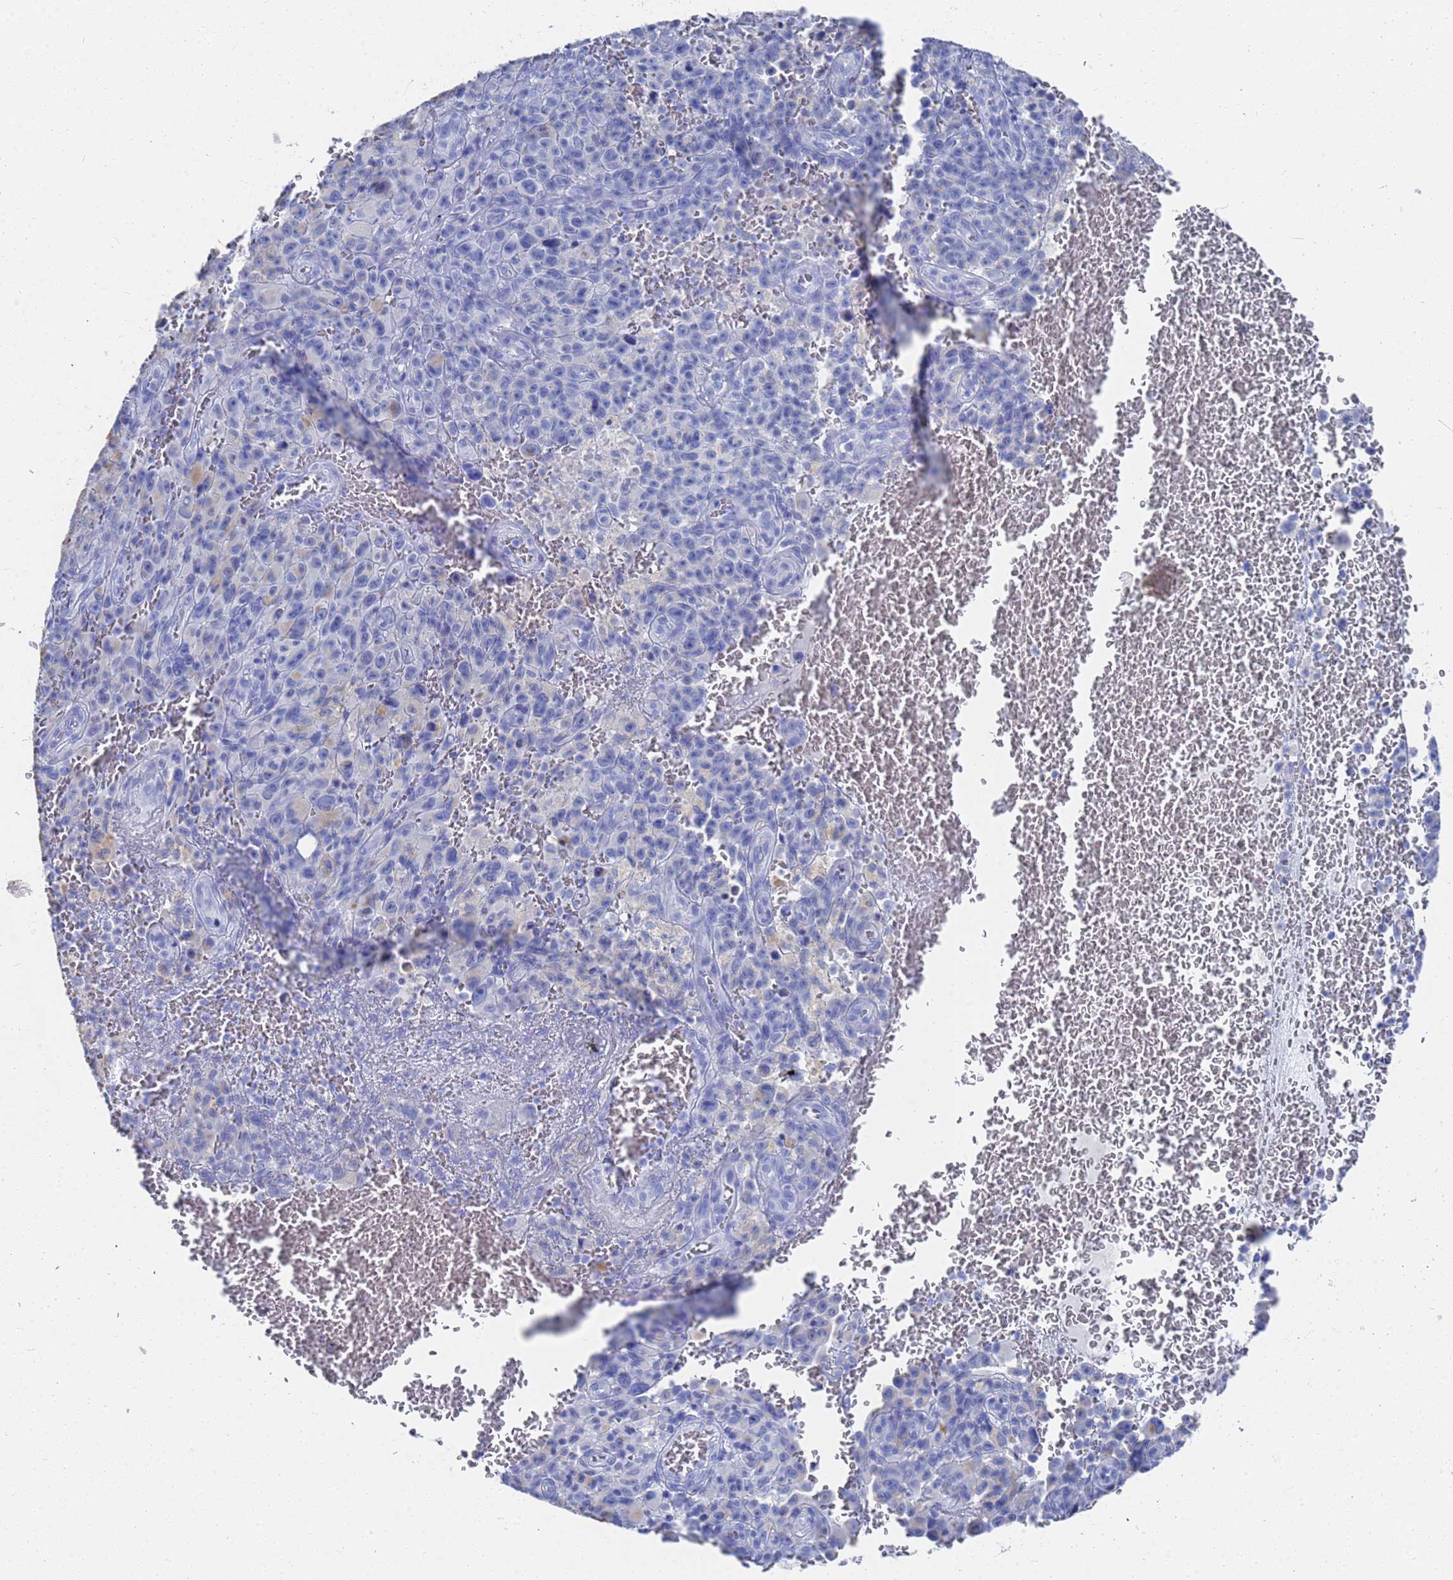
{"staining": {"intensity": "negative", "quantity": "none", "location": "none"}, "tissue": "melanoma", "cell_type": "Tumor cells", "image_type": "cancer", "snomed": [{"axis": "morphology", "description": "Malignant melanoma, NOS"}, {"axis": "topography", "description": "Skin"}], "caption": "Immunohistochemical staining of melanoma displays no significant staining in tumor cells.", "gene": "GGT1", "patient": {"sex": "female", "age": 82}}